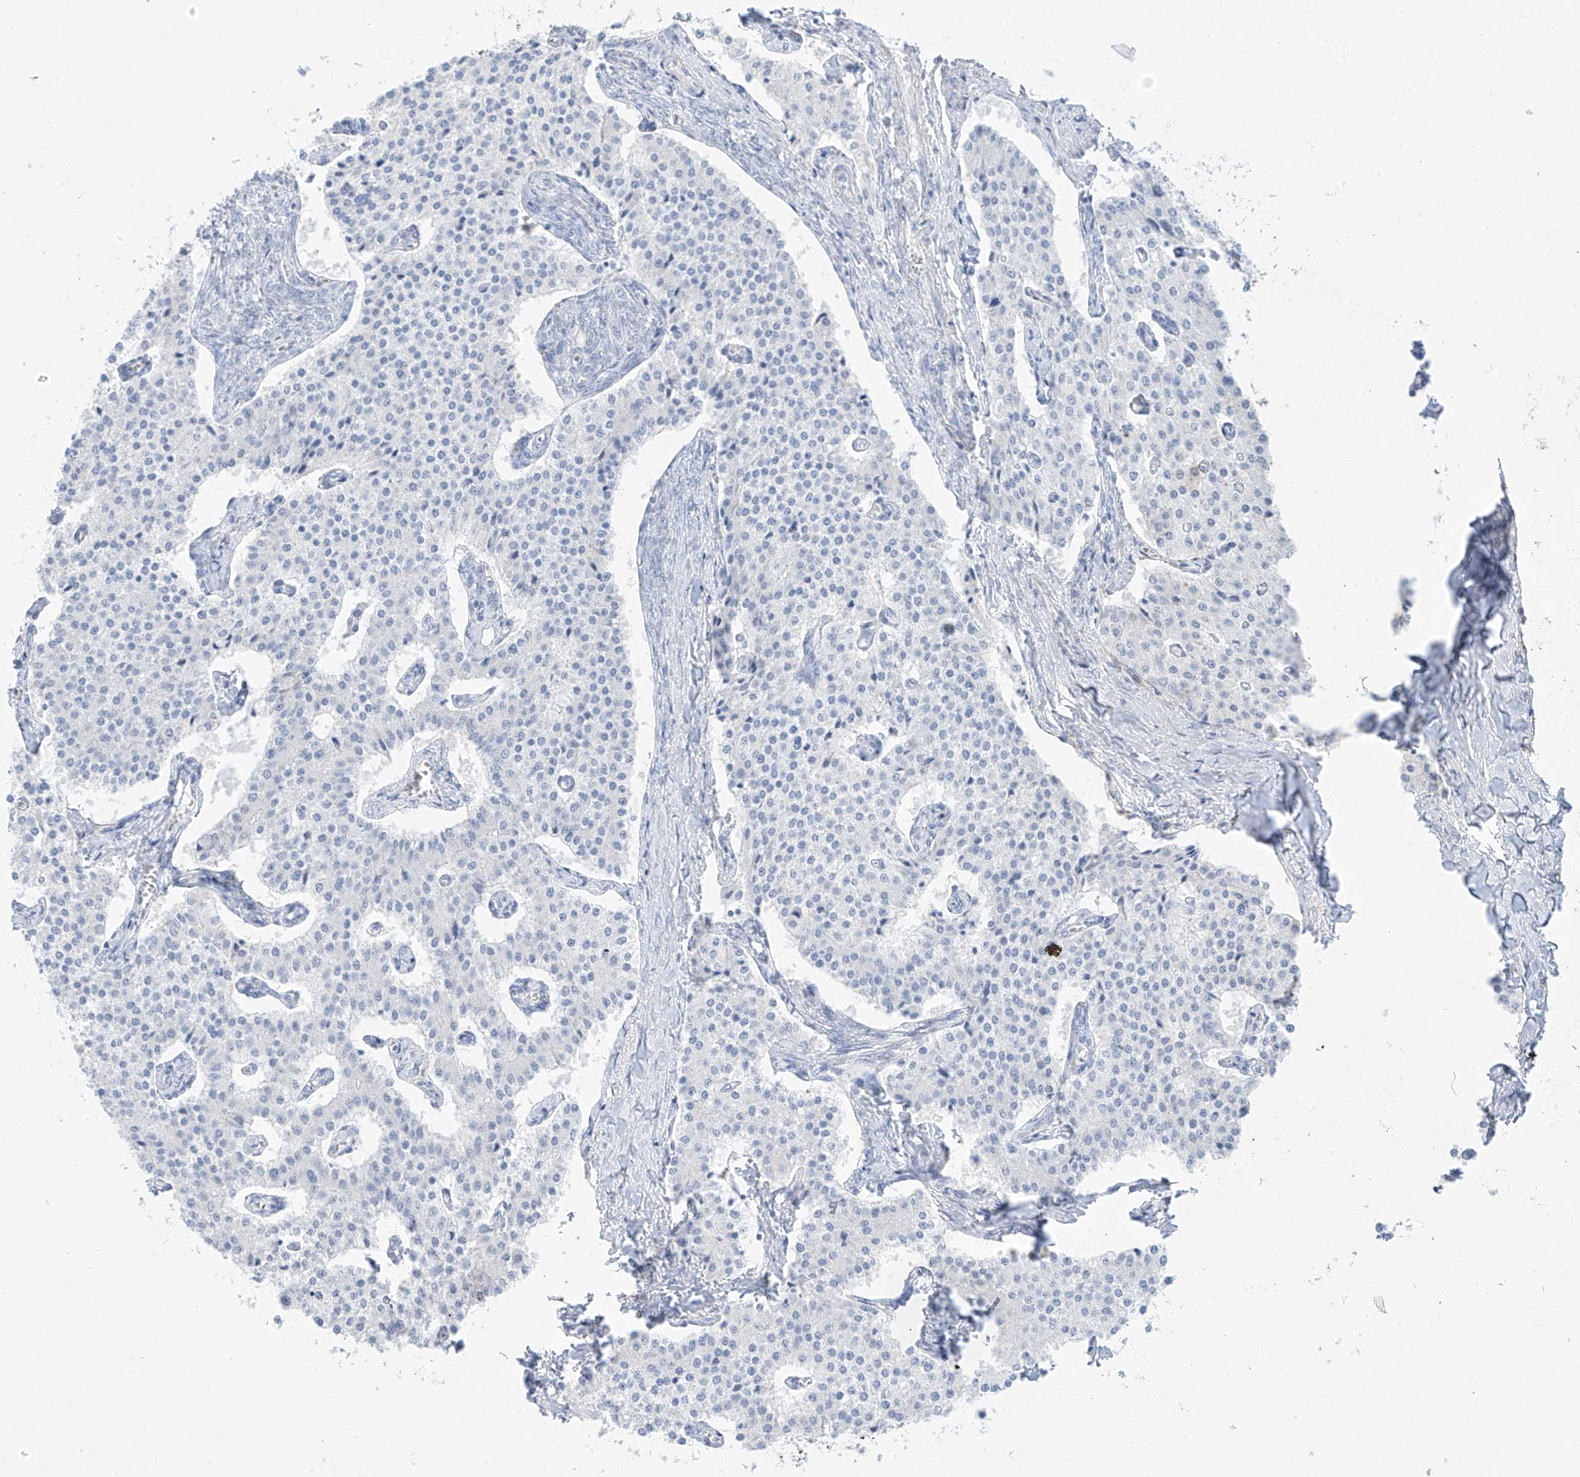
{"staining": {"intensity": "negative", "quantity": "none", "location": "none"}, "tissue": "carcinoid", "cell_type": "Tumor cells", "image_type": "cancer", "snomed": [{"axis": "morphology", "description": "Carcinoid, malignant, NOS"}, {"axis": "topography", "description": "Colon"}], "caption": "A photomicrograph of human carcinoid is negative for staining in tumor cells. The staining was performed using DAB (3,3'-diaminobenzidine) to visualize the protein expression in brown, while the nuclei were stained in blue with hematoxylin (Magnification: 20x).", "gene": "TGM4", "patient": {"sex": "female", "age": 52}}